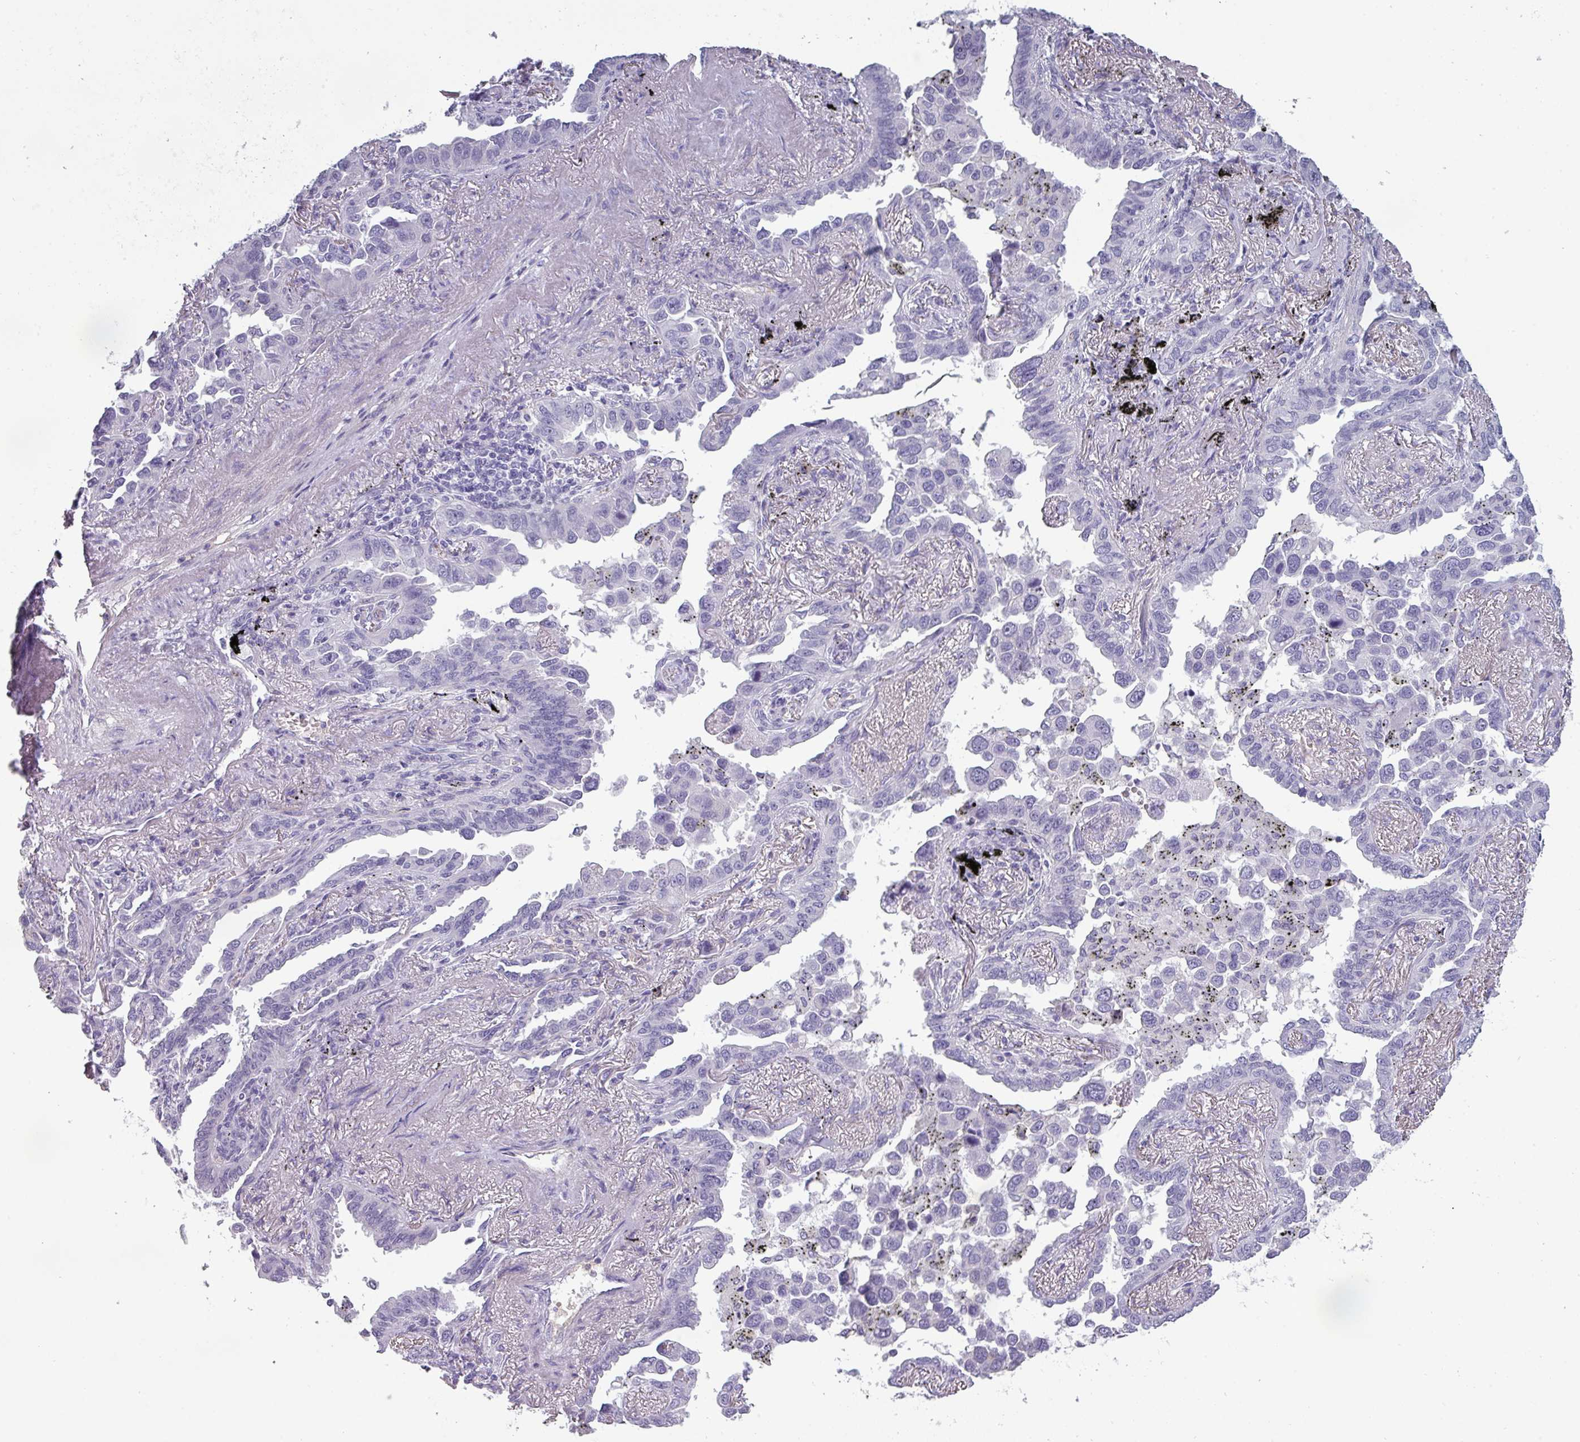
{"staining": {"intensity": "negative", "quantity": "none", "location": "none"}, "tissue": "lung cancer", "cell_type": "Tumor cells", "image_type": "cancer", "snomed": [{"axis": "morphology", "description": "Adenocarcinoma, NOS"}, {"axis": "topography", "description": "Lung"}], "caption": "There is no significant positivity in tumor cells of lung cancer. Brightfield microscopy of immunohistochemistry (IHC) stained with DAB (brown) and hematoxylin (blue), captured at high magnification.", "gene": "AREL1", "patient": {"sex": "male", "age": 67}}